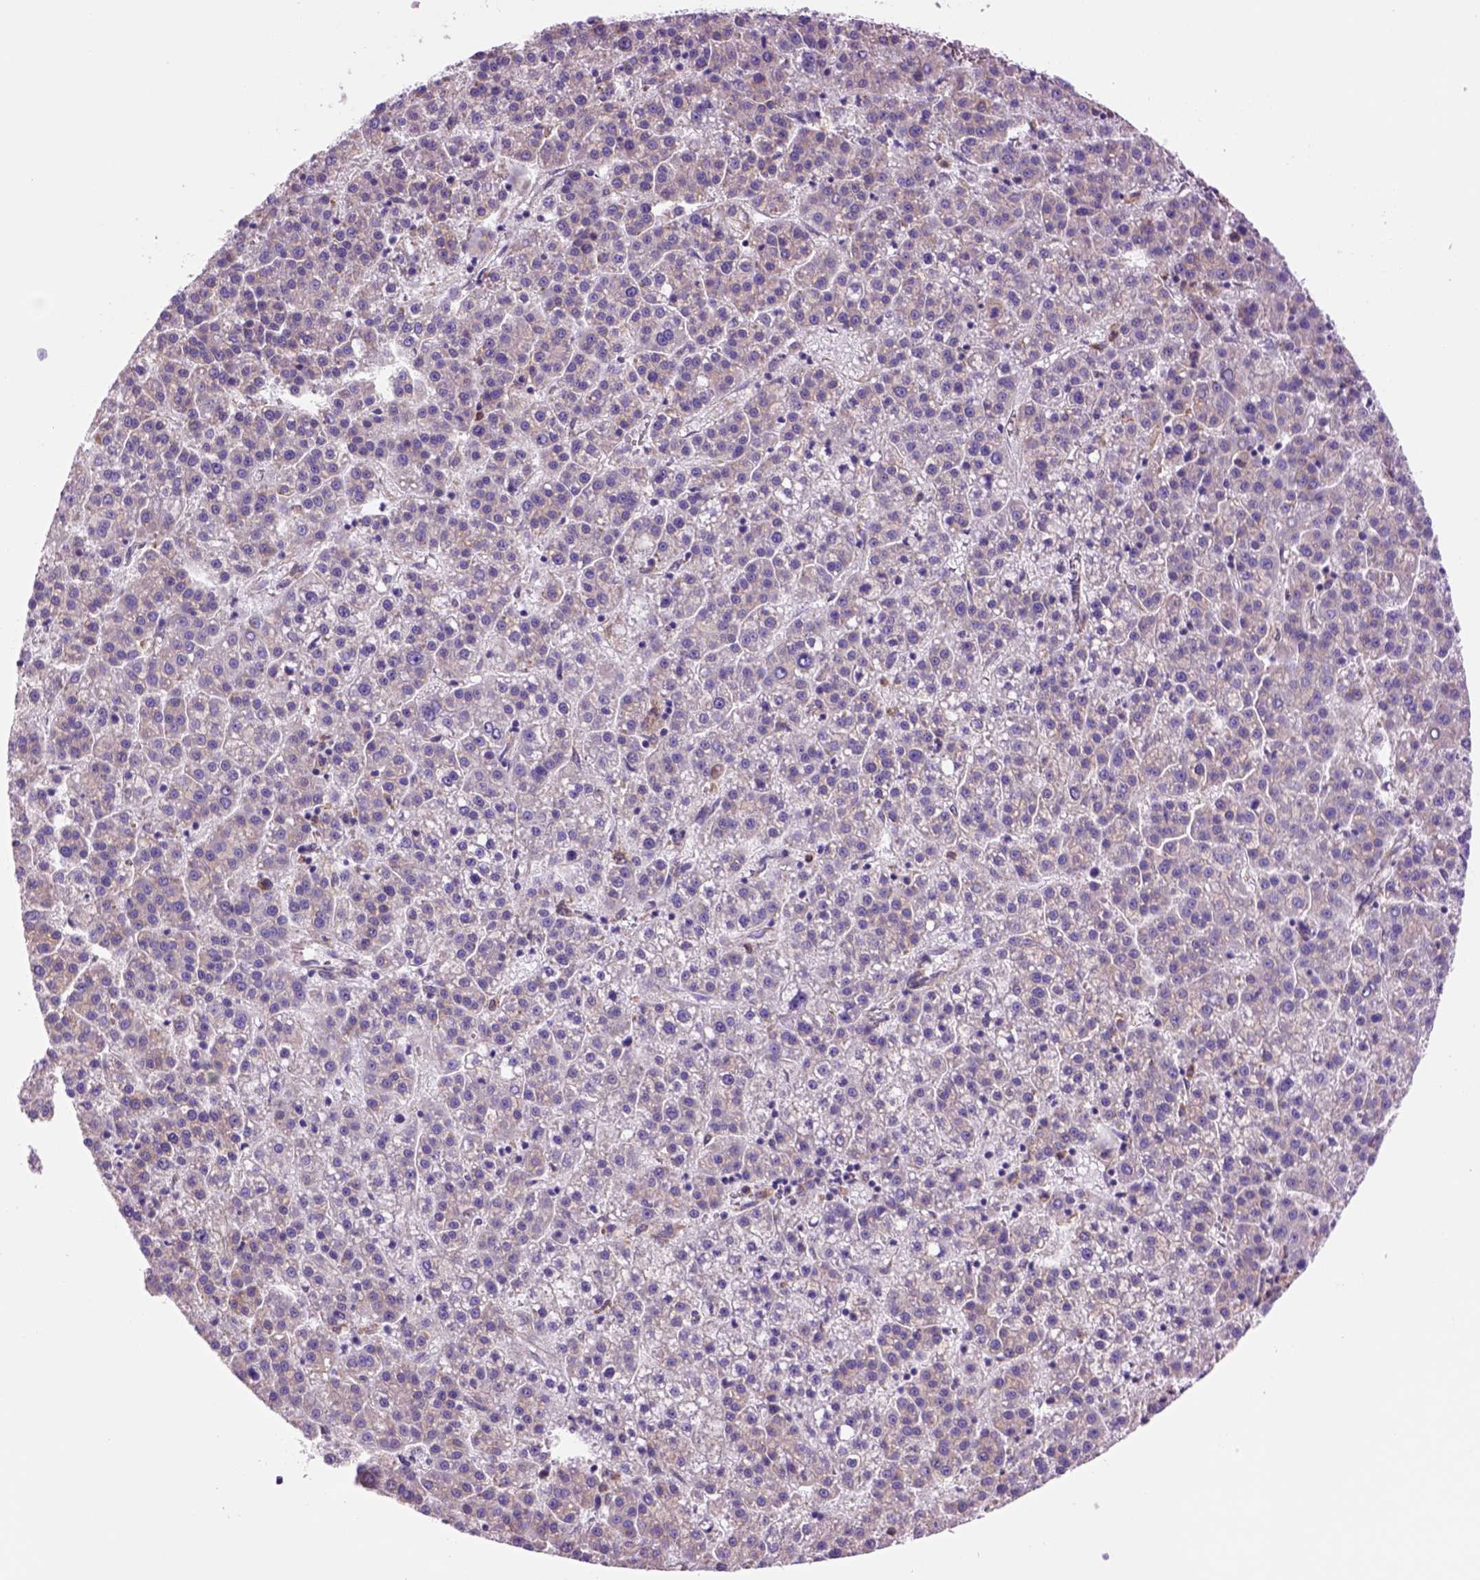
{"staining": {"intensity": "negative", "quantity": "none", "location": "none"}, "tissue": "liver cancer", "cell_type": "Tumor cells", "image_type": "cancer", "snomed": [{"axis": "morphology", "description": "Carcinoma, Hepatocellular, NOS"}, {"axis": "topography", "description": "Liver"}], "caption": "Immunohistochemistry (IHC) histopathology image of hepatocellular carcinoma (liver) stained for a protein (brown), which reveals no staining in tumor cells. (DAB immunohistochemistry with hematoxylin counter stain).", "gene": "PIAS3", "patient": {"sex": "female", "age": 58}}